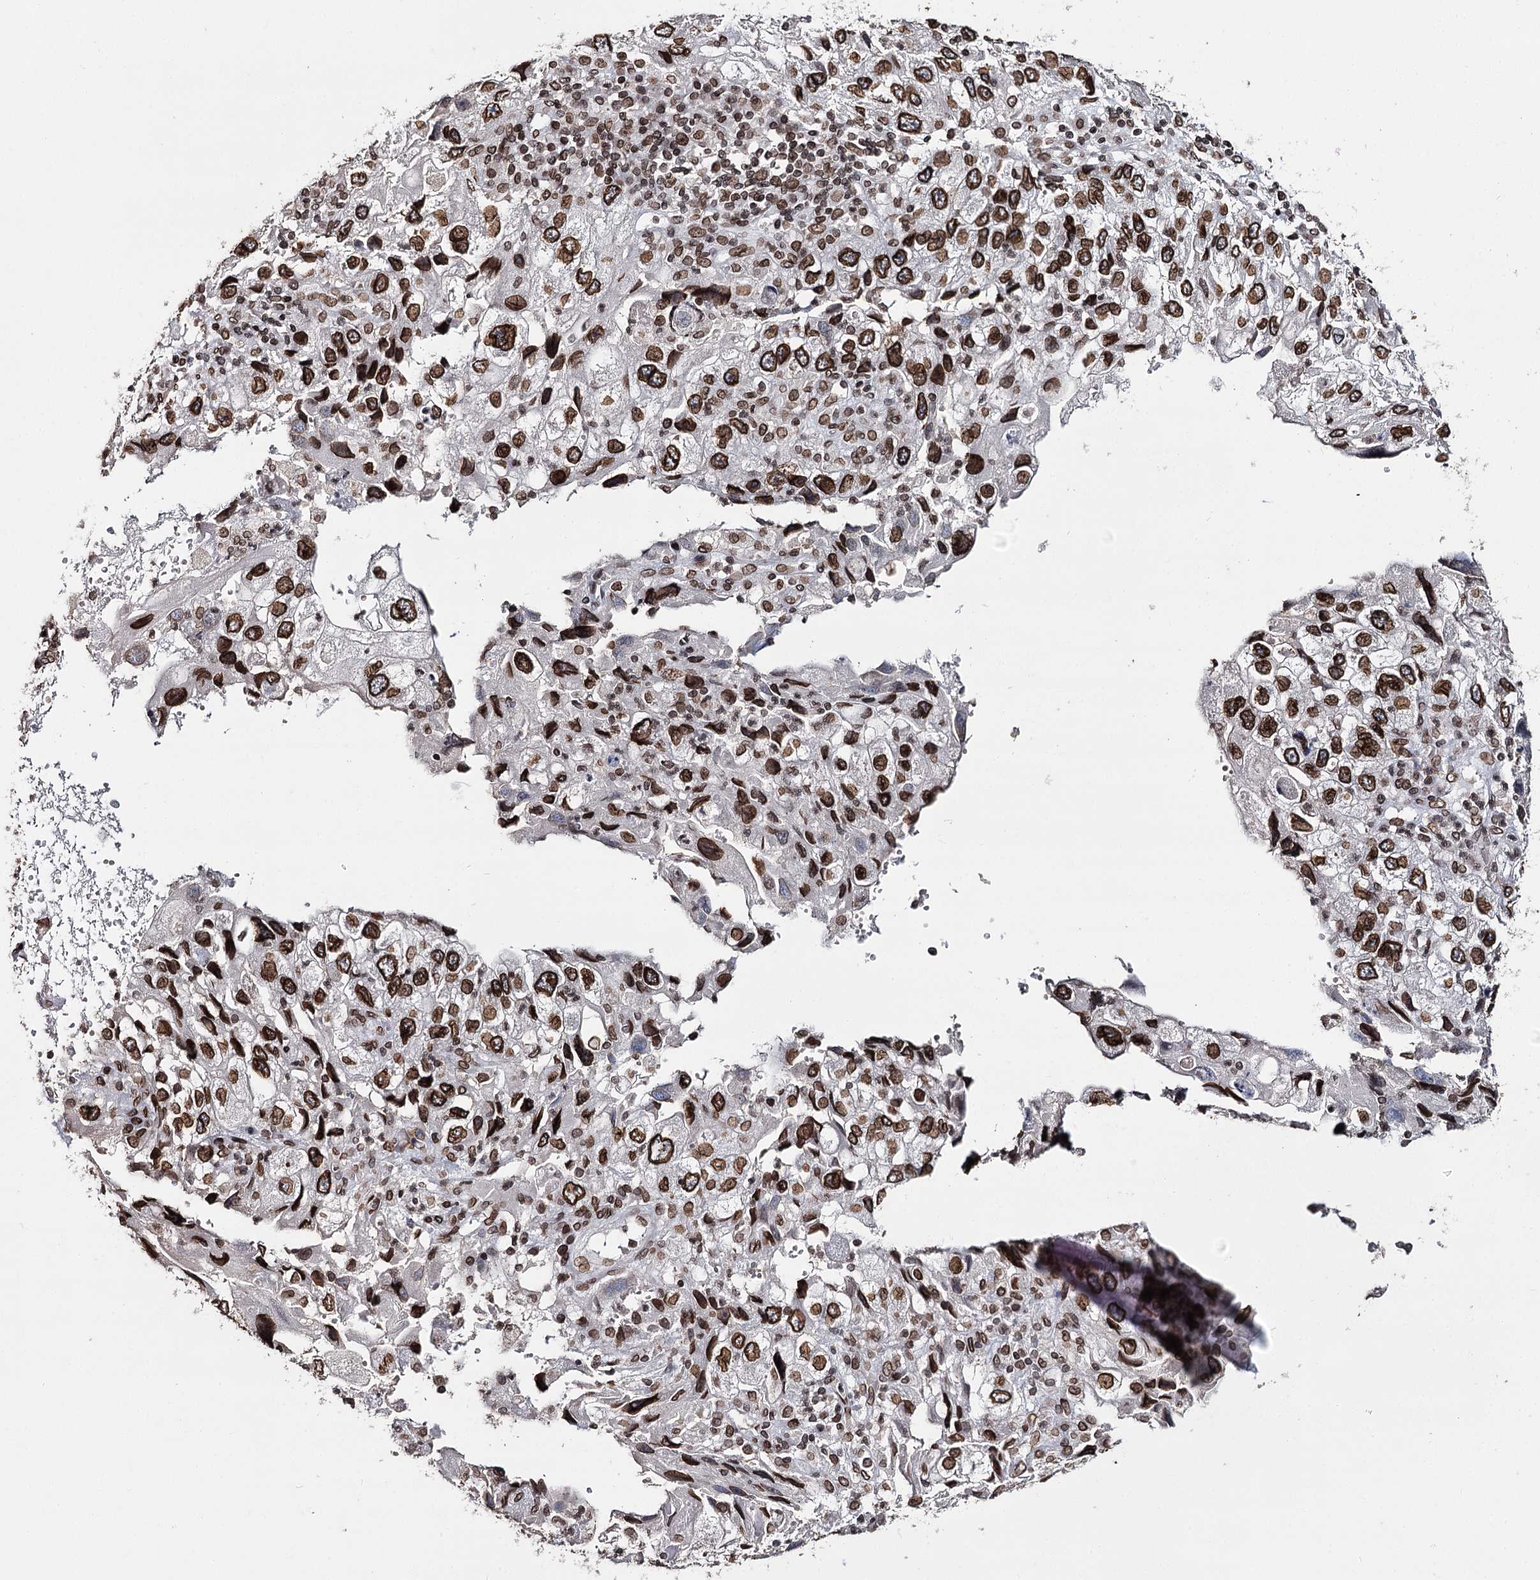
{"staining": {"intensity": "strong", "quantity": ">75%", "location": "cytoplasmic/membranous,nuclear"}, "tissue": "endometrial cancer", "cell_type": "Tumor cells", "image_type": "cancer", "snomed": [{"axis": "morphology", "description": "Adenocarcinoma, NOS"}, {"axis": "topography", "description": "Endometrium"}], "caption": "Immunohistochemical staining of human endometrial cancer (adenocarcinoma) displays high levels of strong cytoplasmic/membranous and nuclear staining in approximately >75% of tumor cells. Ihc stains the protein of interest in brown and the nuclei are stained blue.", "gene": "KIAA0930", "patient": {"sex": "female", "age": 49}}